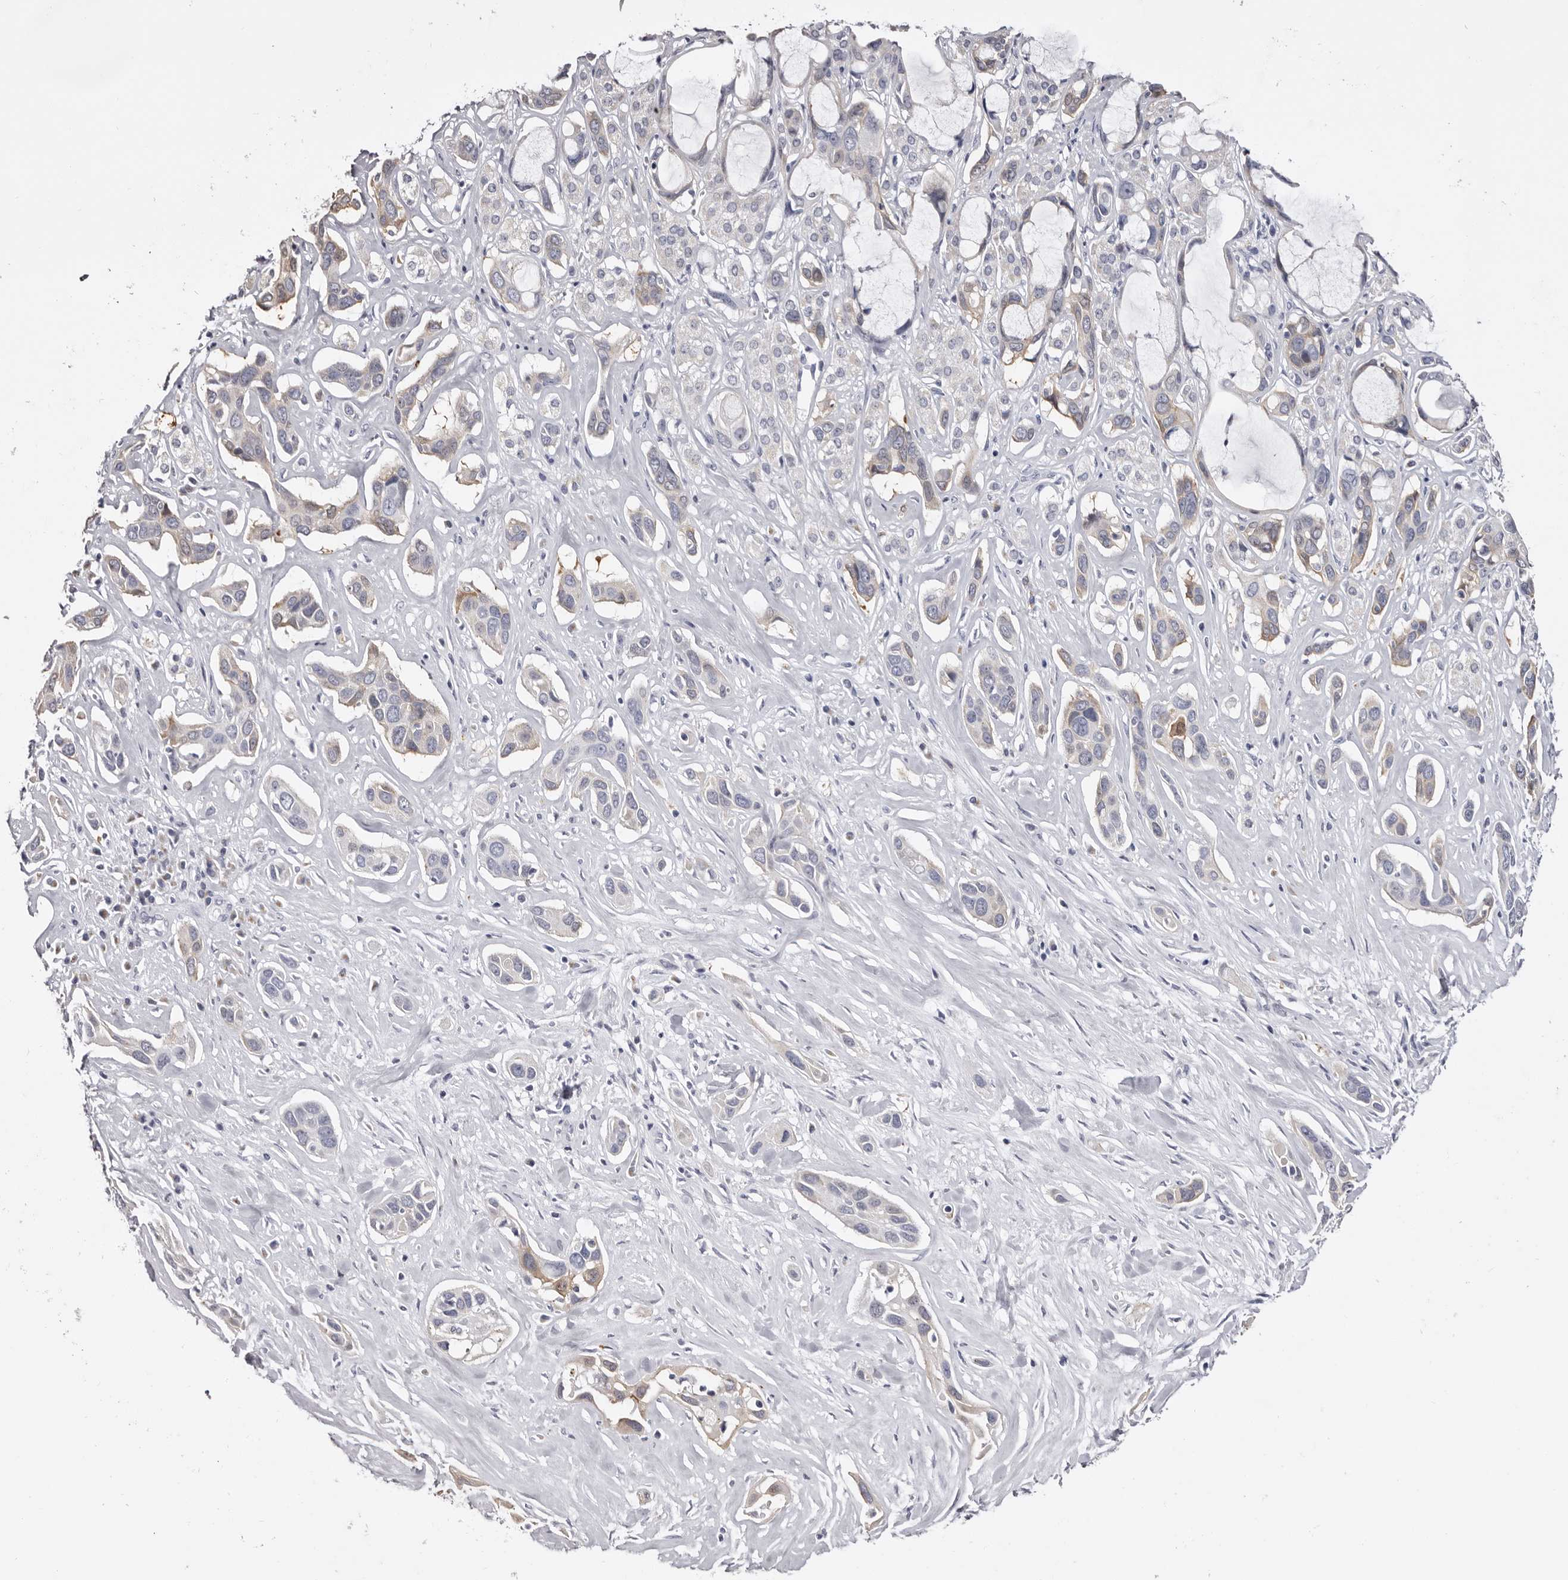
{"staining": {"intensity": "weak", "quantity": "25%-75%", "location": "cytoplasmic/membranous"}, "tissue": "pancreatic cancer", "cell_type": "Tumor cells", "image_type": "cancer", "snomed": [{"axis": "morphology", "description": "Adenocarcinoma, NOS"}, {"axis": "topography", "description": "Pancreas"}], "caption": "This is an image of IHC staining of adenocarcinoma (pancreatic), which shows weak staining in the cytoplasmic/membranous of tumor cells.", "gene": "CASQ1", "patient": {"sex": "female", "age": 60}}